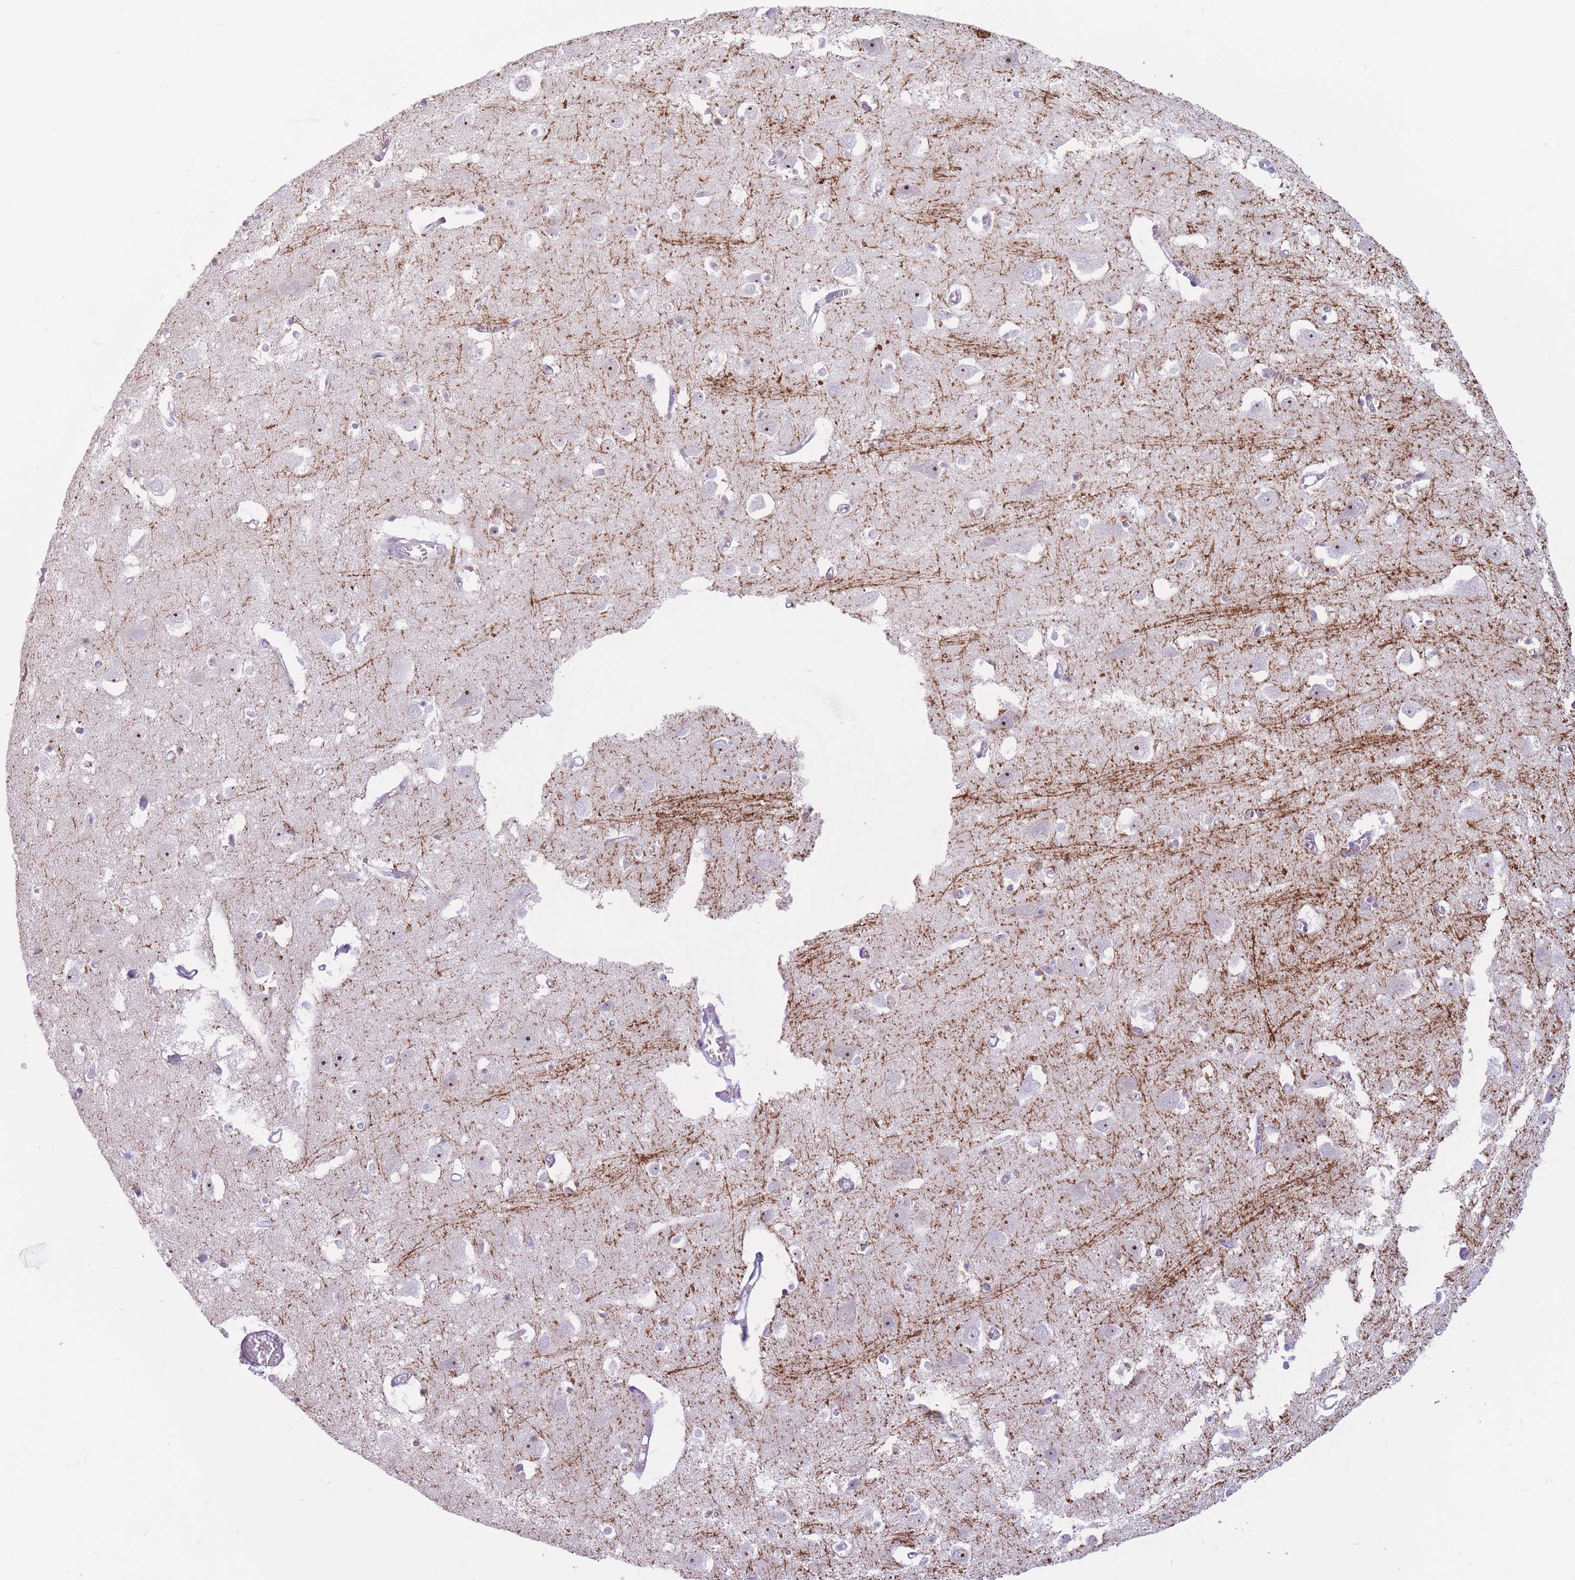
{"staining": {"intensity": "negative", "quantity": "none", "location": "none"}, "tissue": "cerebral cortex", "cell_type": "Endothelial cells", "image_type": "normal", "snomed": [{"axis": "morphology", "description": "Normal tissue, NOS"}, {"axis": "topography", "description": "Cerebral cortex"}], "caption": "Endothelial cells show no significant positivity in benign cerebral cortex. The staining is performed using DAB brown chromogen with nuclei counter-stained in using hematoxylin.", "gene": "PNMA3", "patient": {"sex": "male", "age": 70}}